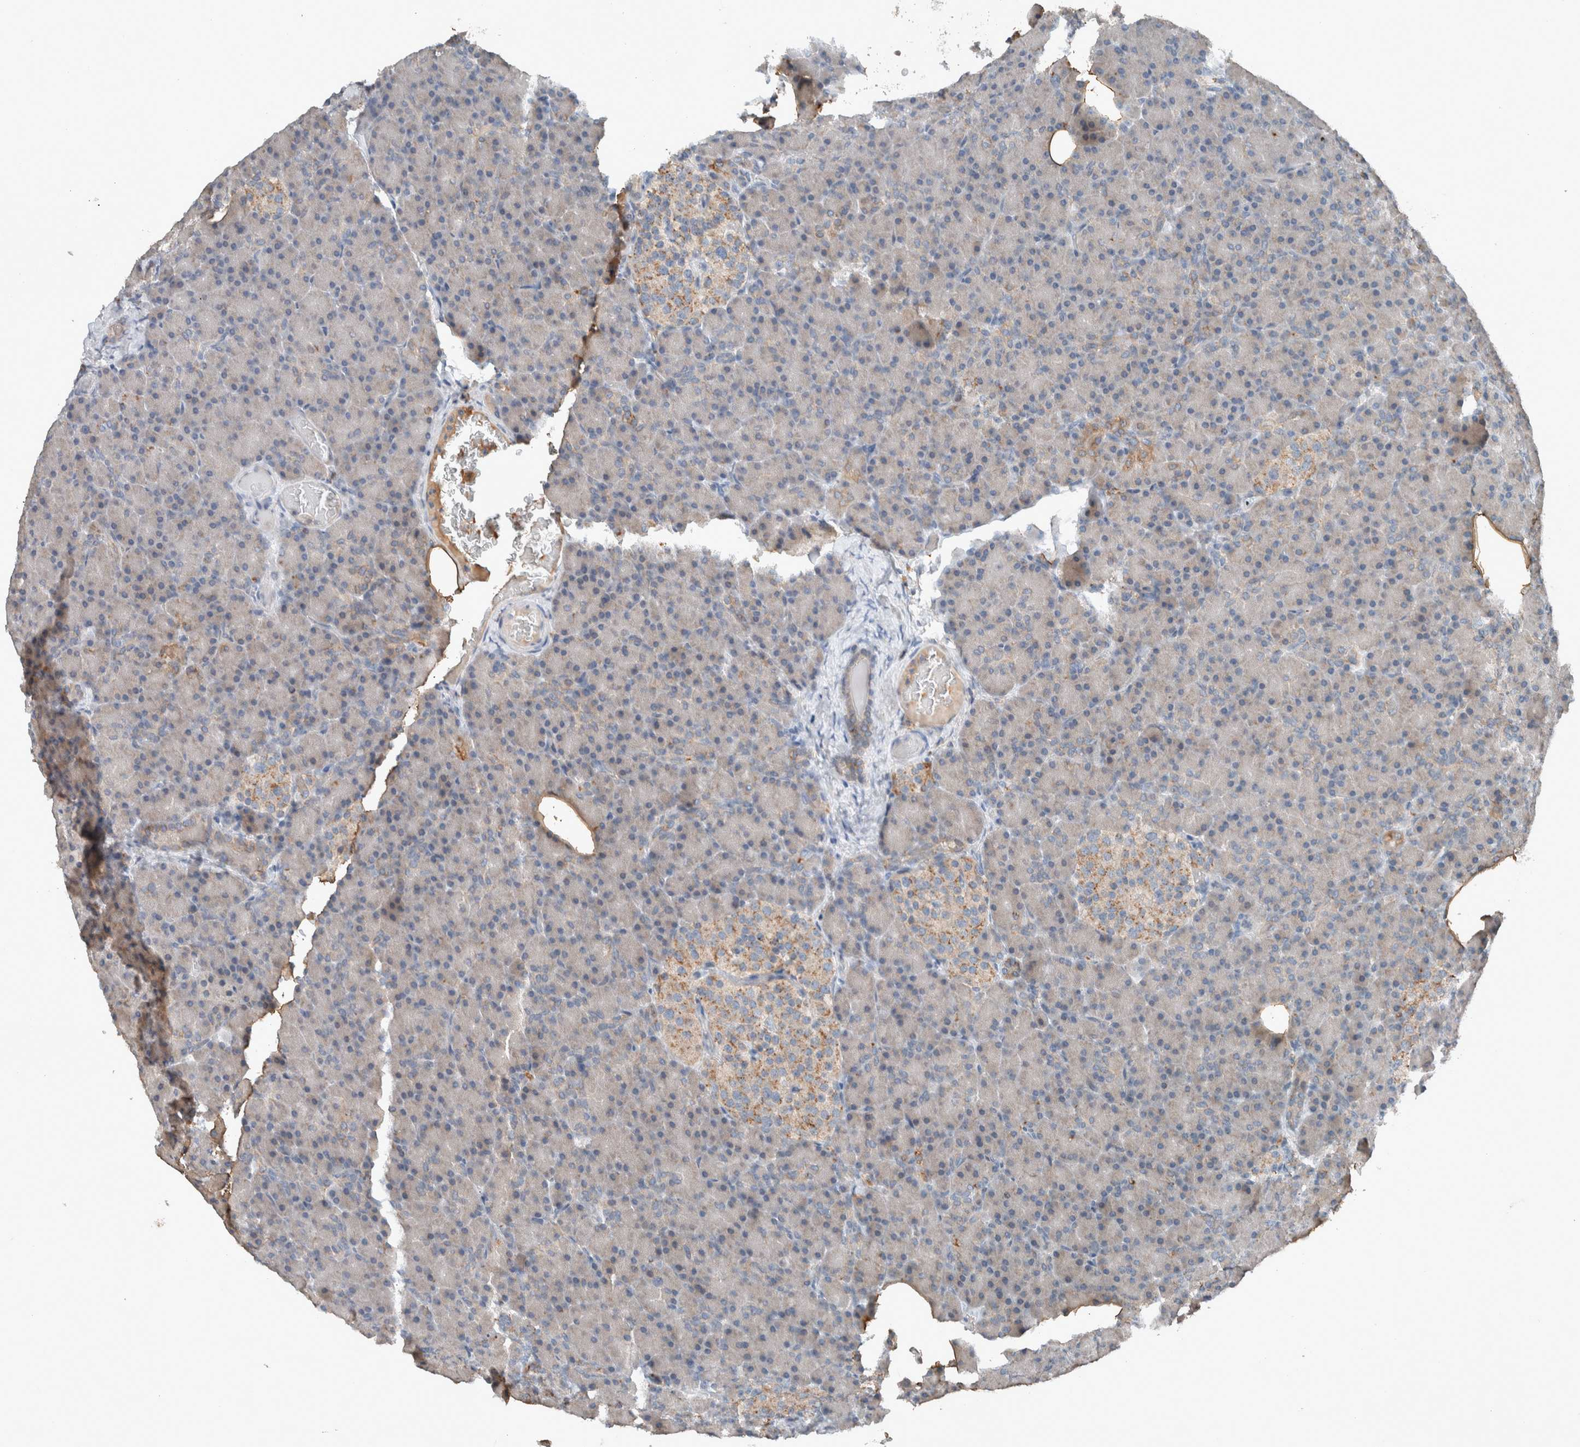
{"staining": {"intensity": "negative", "quantity": "none", "location": "none"}, "tissue": "pancreas", "cell_type": "Exocrine glandular cells", "image_type": "normal", "snomed": [{"axis": "morphology", "description": "Normal tissue, NOS"}, {"axis": "topography", "description": "Pancreas"}], "caption": "Histopathology image shows no significant protein positivity in exocrine glandular cells of unremarkable pancreas. Brightfield microscopy of immunohistochemistry stained with DAB (brown) and hematoxylin (blue), captured at high magnification.", "gene": "UGCG", "patient": {"sex": "female", "age": 43}}